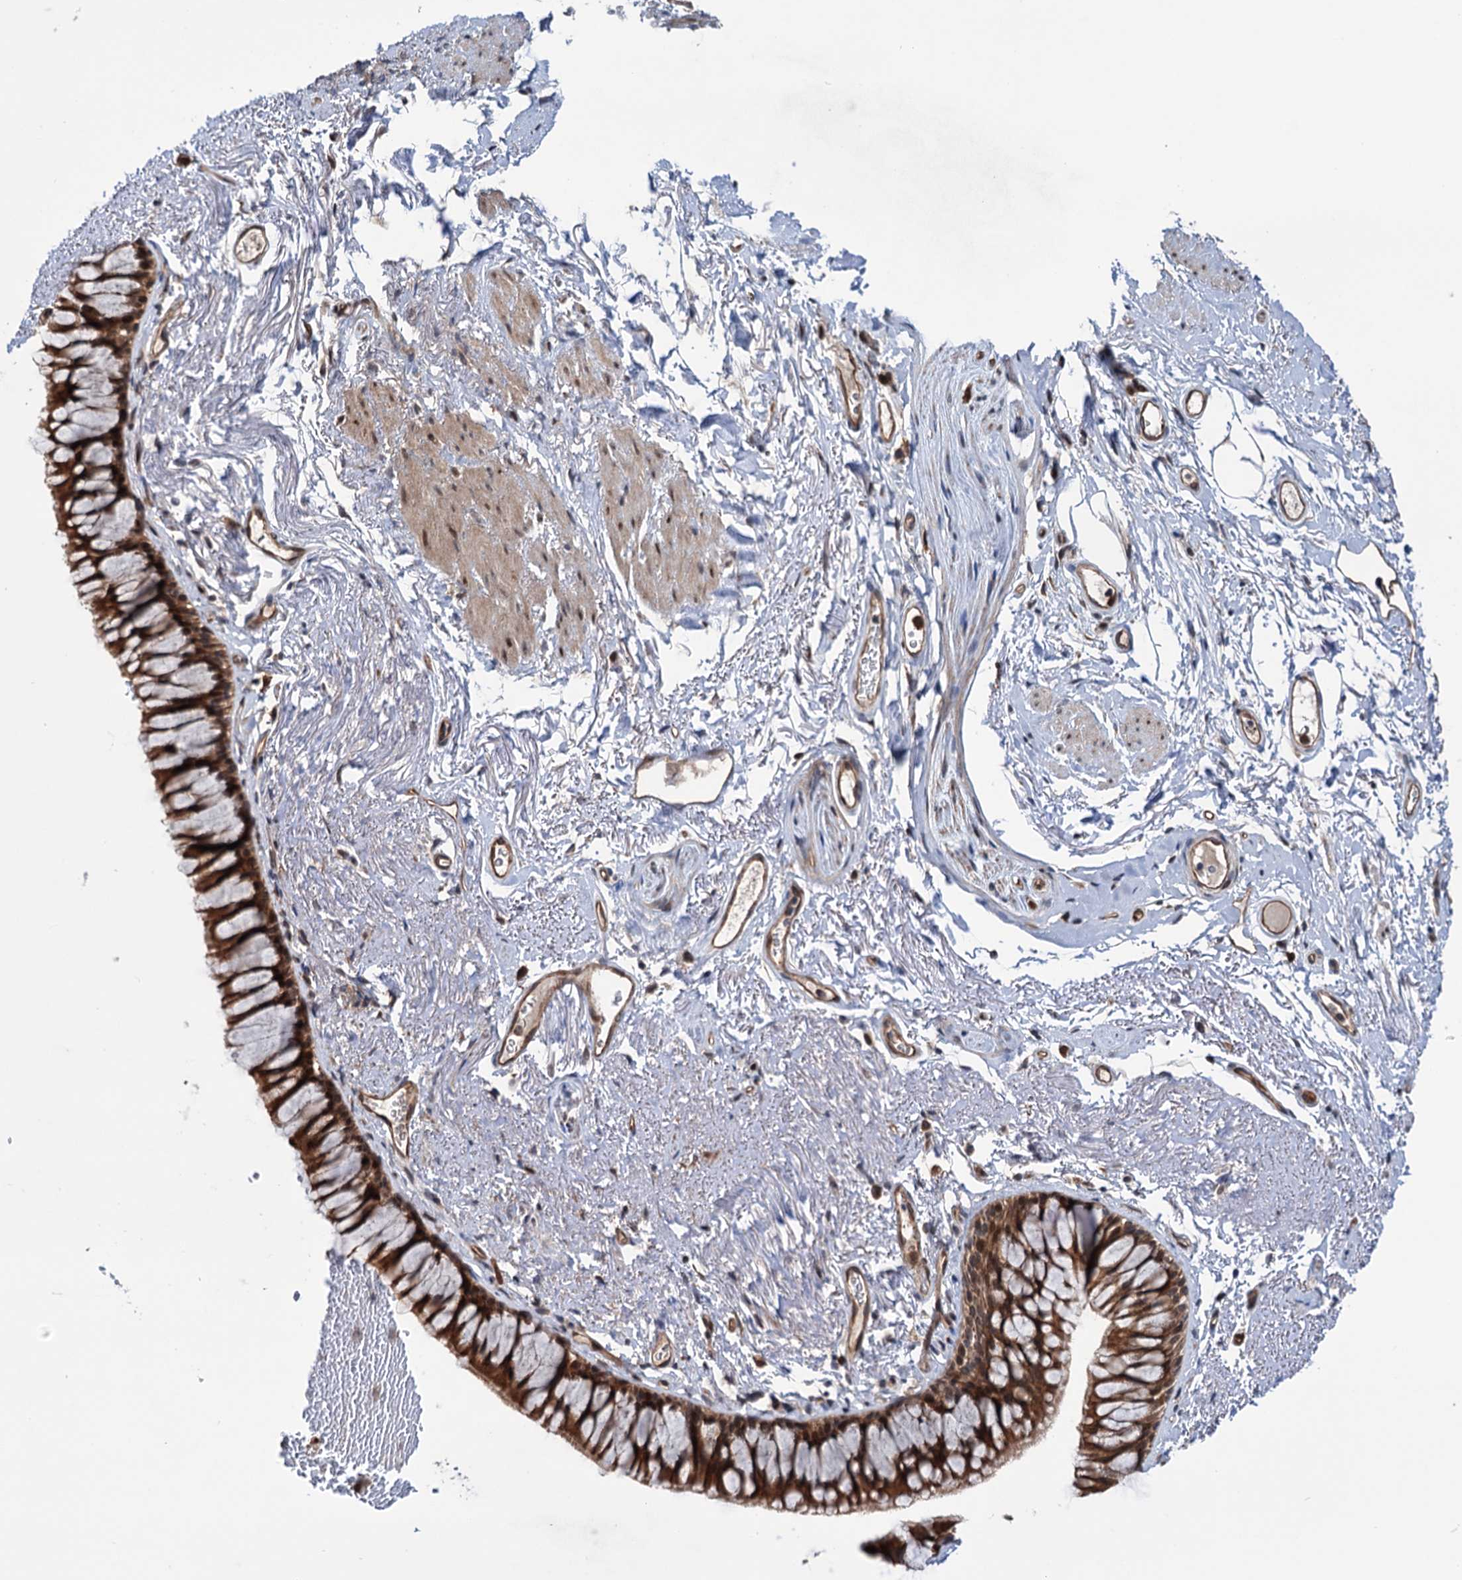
{"staining": {"intensity": "moderate", "quantity": ">75%", "location": "cytoplasmic/membranous"}, "tissue": "bronchus", "cell_type": "Respiratory epithelial cells", "image_type": "normal", "snomed": [{"axis": "morphology", "description": "Normal tissue, NOS"}, {"axis": "topography", "description": "Cartilage tissue"}, {"axis": "topography", "description": "Bronchus"}], "caption": "Bronchus stained for a protein reveals moderate cytoplasmic/membranous positivity in respiratory epithelial cells. The protein is stained brown, and the nuclei are stained in blue (DAB (3,3'-diaminobenzidine) IHC with brightfield microscopy, high magnification).", "gene": "NCAPD2", "patient": {"sex": "female", "age": 73}}